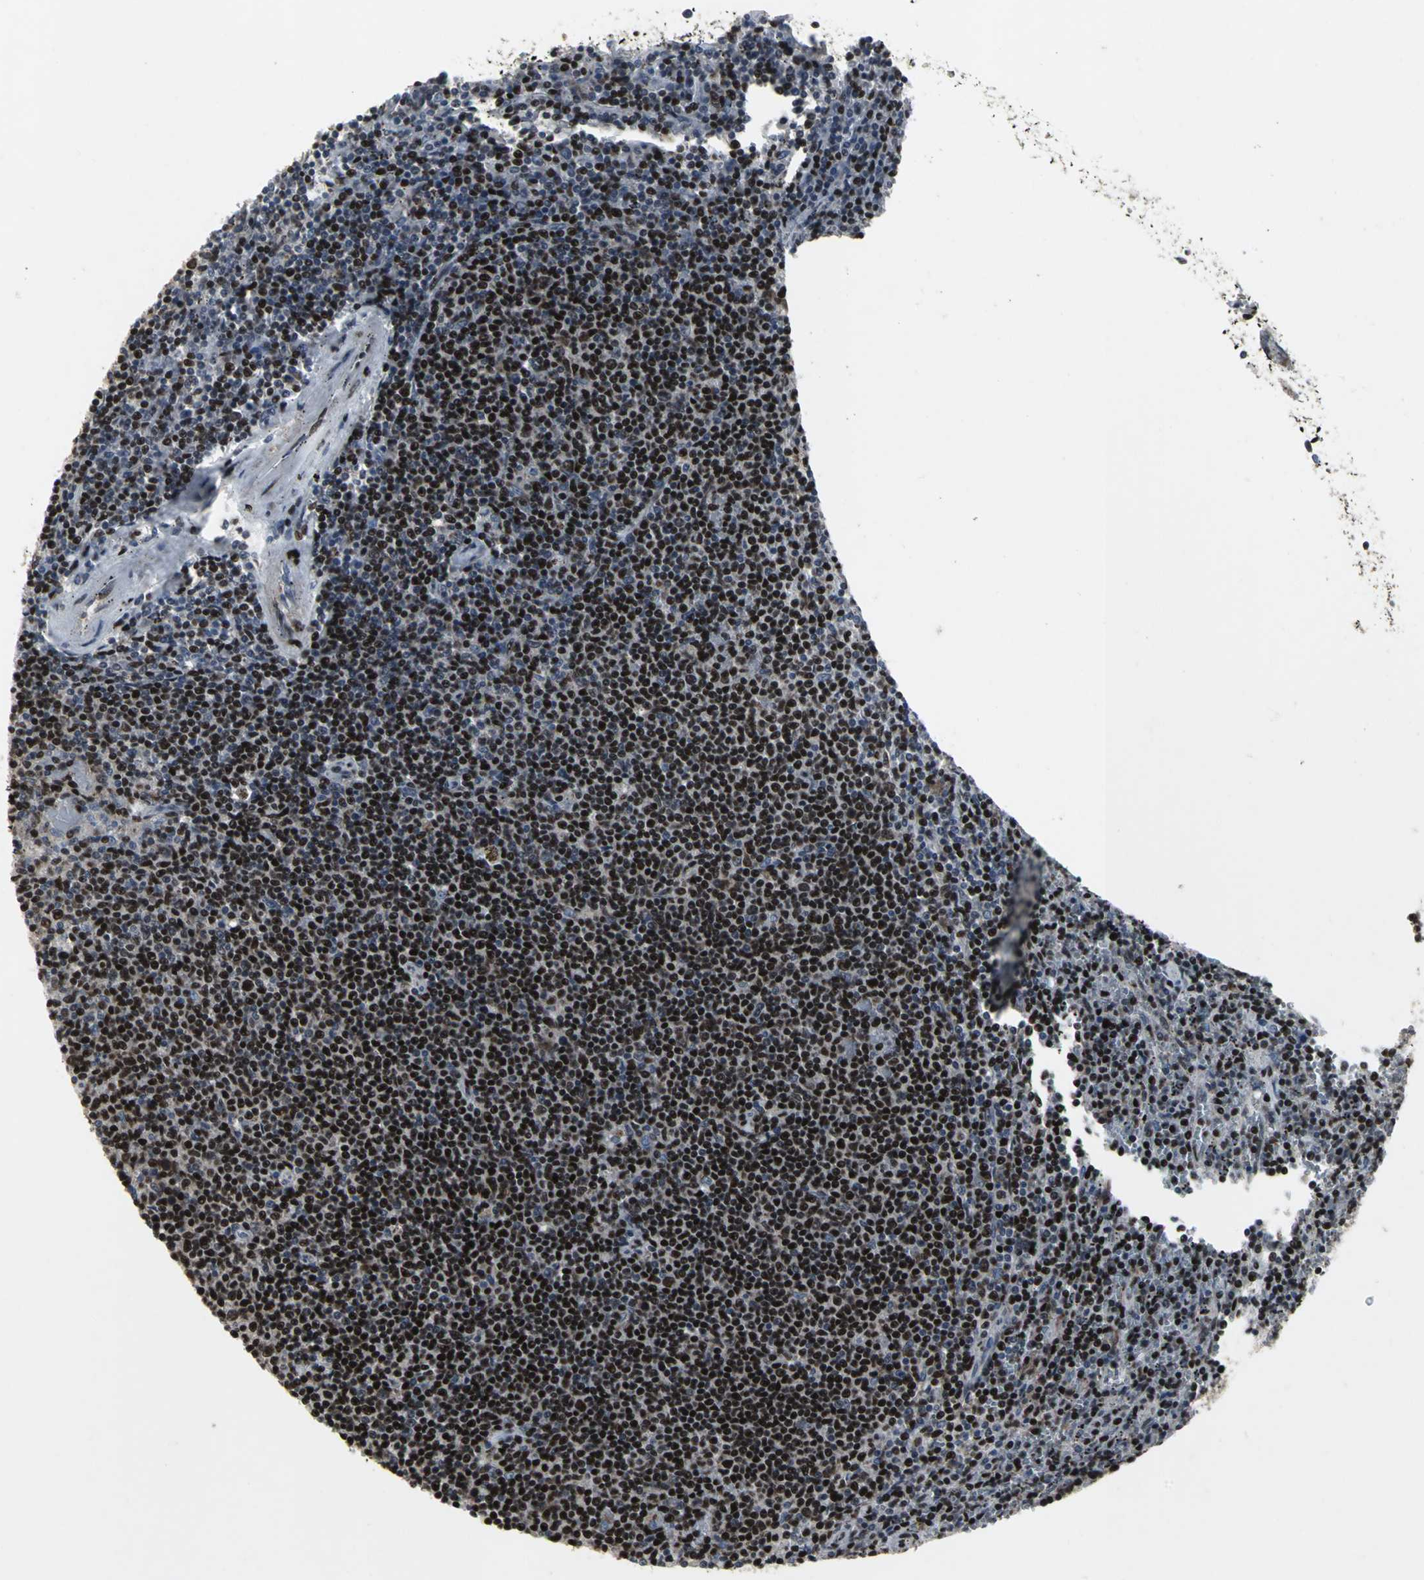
{"staining": {"intensity": "strong", "quantity": ">75%", "location": "nuclear"}, "tissue": "lymphoma", "cell_type": "Tumor cells", "image_type": "cancer", "snomed": [{"axis": "morphology", "description": "Malignant lymphoma, non-Hodgkin's type, Low grade"}, {"axis": "topography", "description": "Spleen"}], "caption": "A high-resolution micrograph shows IHC staining of lymphoma, which displays strong nuclear expression in about >75% of tumor cells. The staining was performed using DAB, with brown indicating positive protein expression. Nuclei are stained blue with hematoxylin.", "gene": "SRF", "patient": {"sex": "female", "age": 50}}